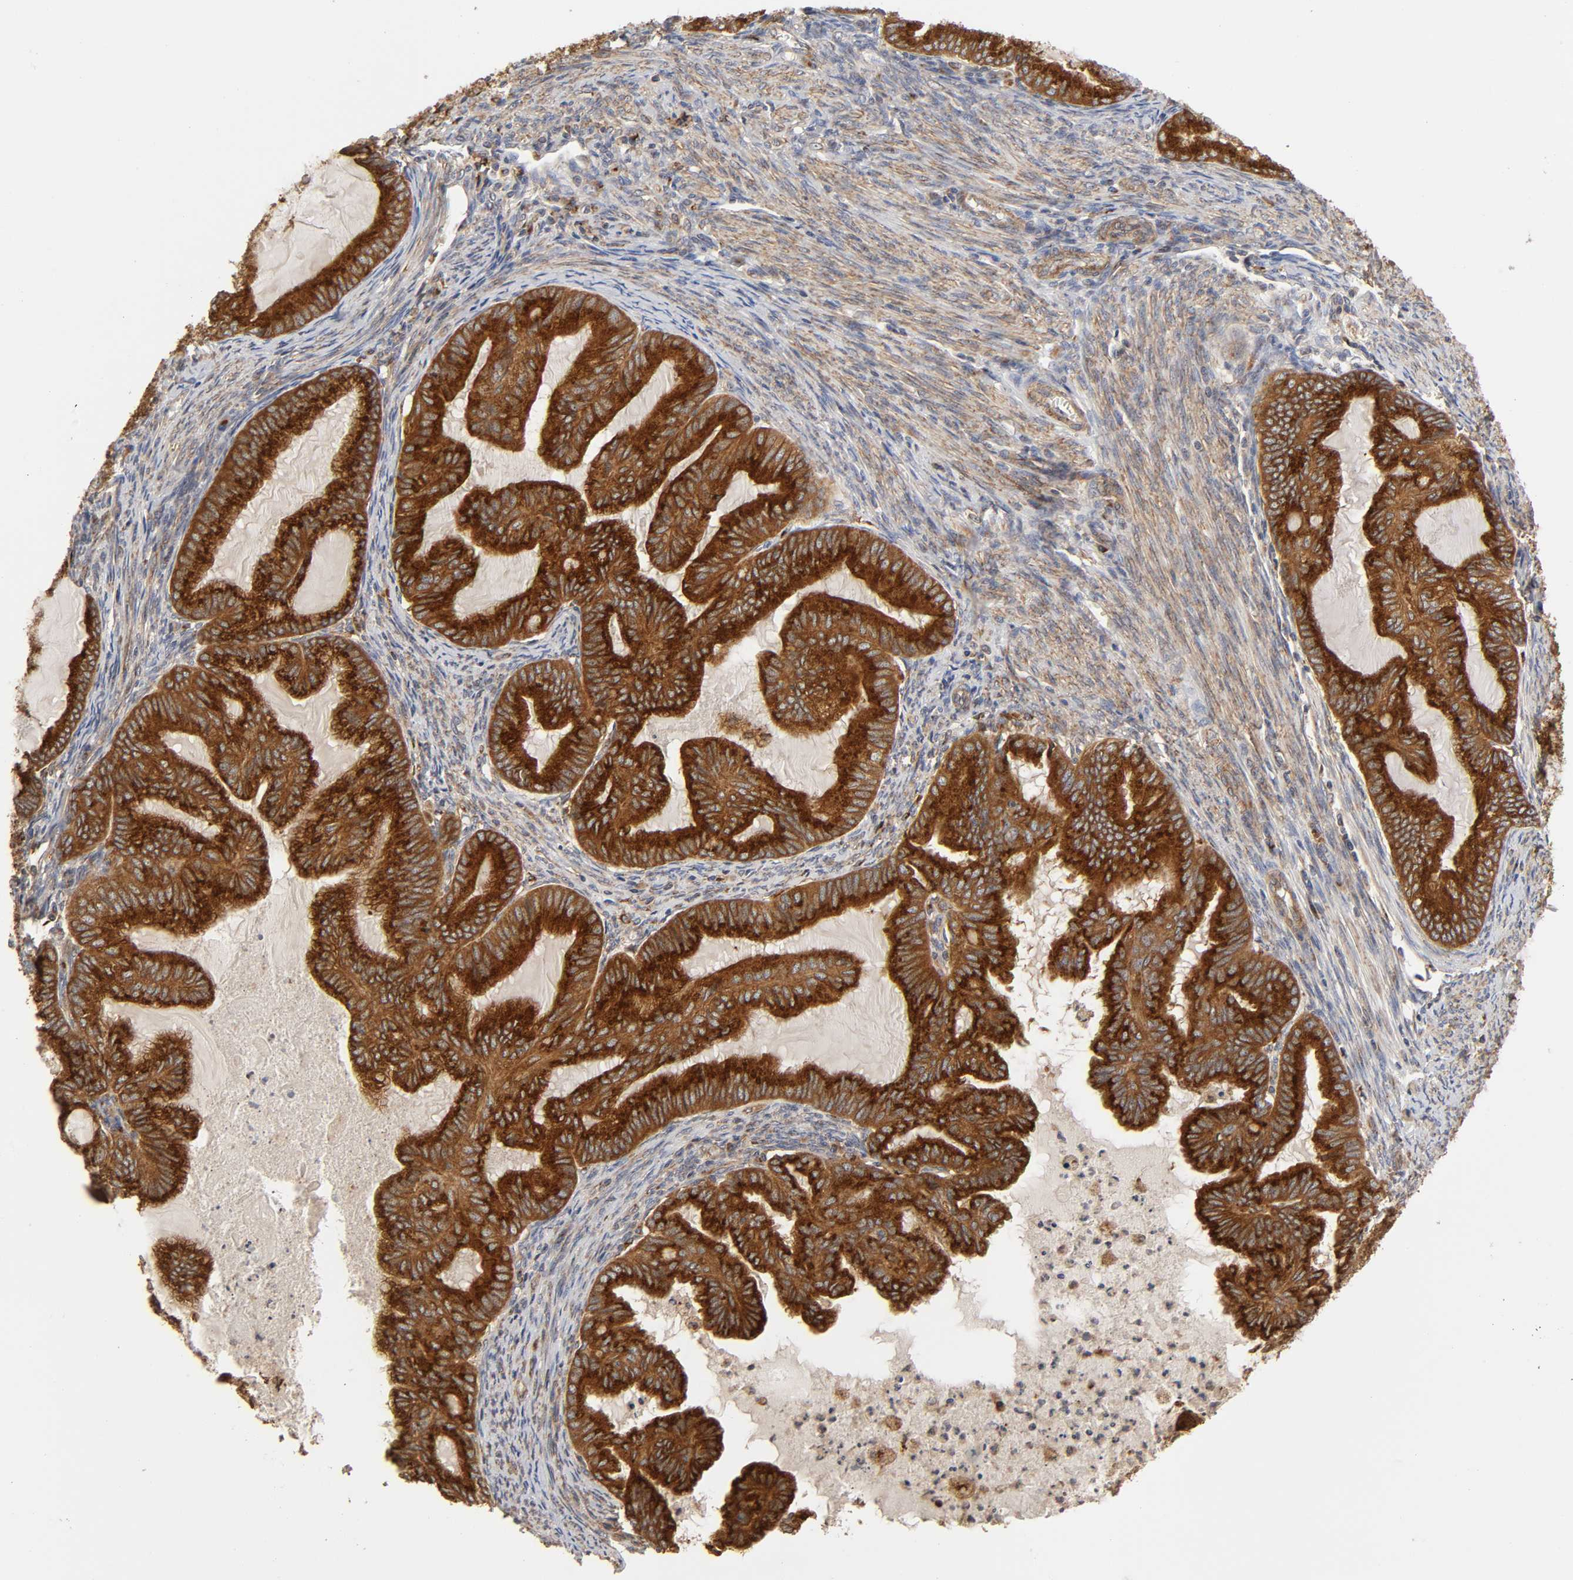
{"staining": {"intensity": "strong", "quantity": ">75%", "location": "cytoplasmic/membranous"}, "tissue": "cervical cancer", "cell_type": "Tumor cells", "image_type": "cancer", "snomed": [{"axis": "morphology", "description": "Normal tissue, NOS"}, {"axis": "morphology", "description": "Adenocarcinoma, NOS"}, {"axis": "topography", "description": "Cervix"}, {"axis": "topography", "description": "Endometrium"}], "caption": "A micrograph of human adenocarcinoma (cervical) stained for a protein reveals strong cytoplasmic/membranous brown staining in tumor cells.", "gene": "GNPTG", "patient": {"sex": "female", "age": 86}}